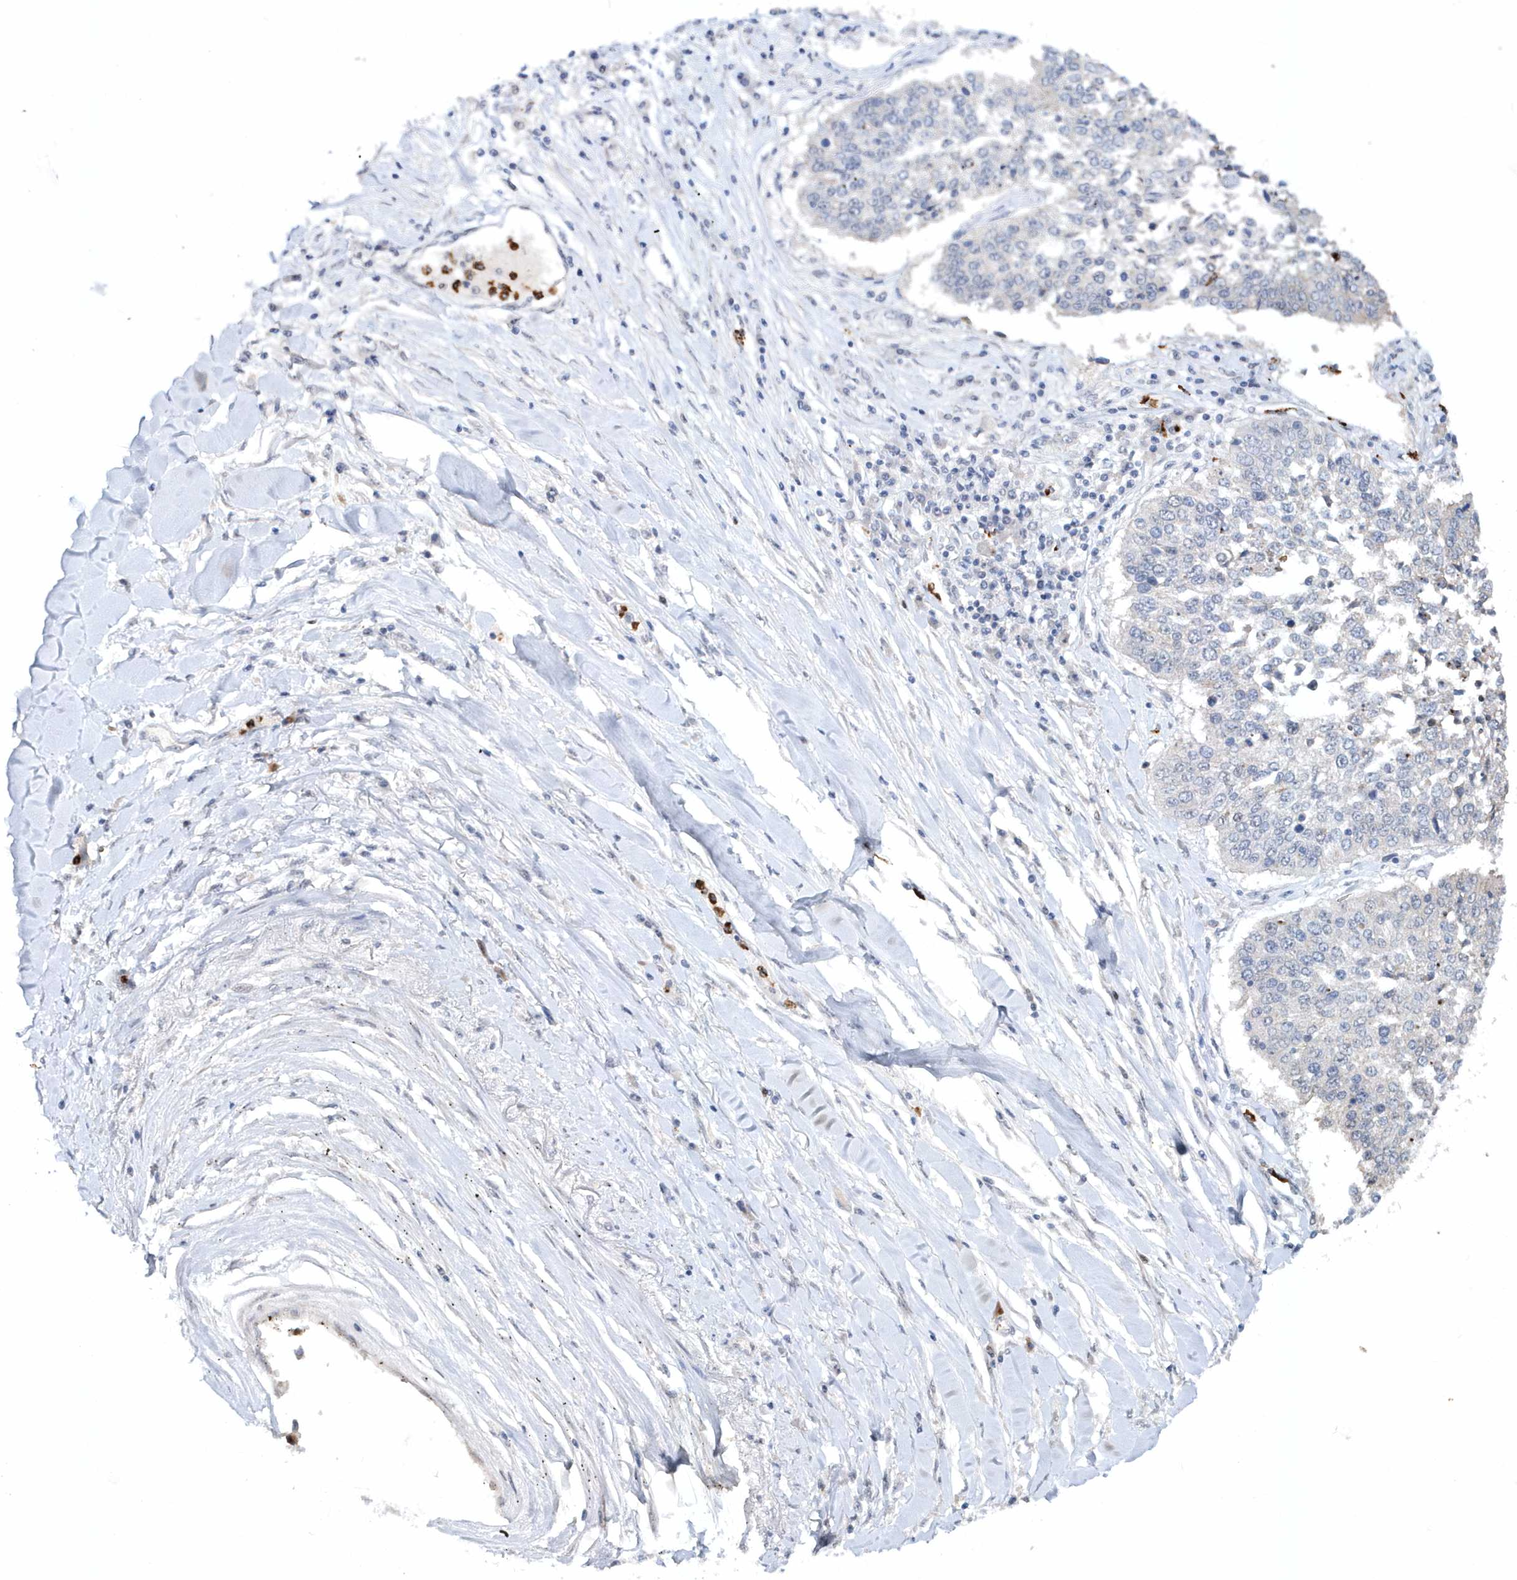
{"staining": {"intensity": "negative", "quantity": "none", "location": "none"}, "tissue": "lung cancer", "cell_type": "Tumor cells", "image_type": "cancer", "snomed": [{"axis": "morphology", "description": "Normal tissue, NOS"}, {"axis": "morphology", "description": "Squamous cell carcinoma, NOS"}, {"axis": "topography", "description": "Cartilage tissue"}, {"axis": "topography", "description": "Lung"}, {"axis": "topography", "description": "Peripheral nerve tissue"}], "caption": "A high-resolution histopathology image shows IHC staining of squamous cell carcinoma (lung), which exhibits no significant staining in tumor cells.", "gene": "ASCL4", "patient": {"sex": "female", "age": 49}}